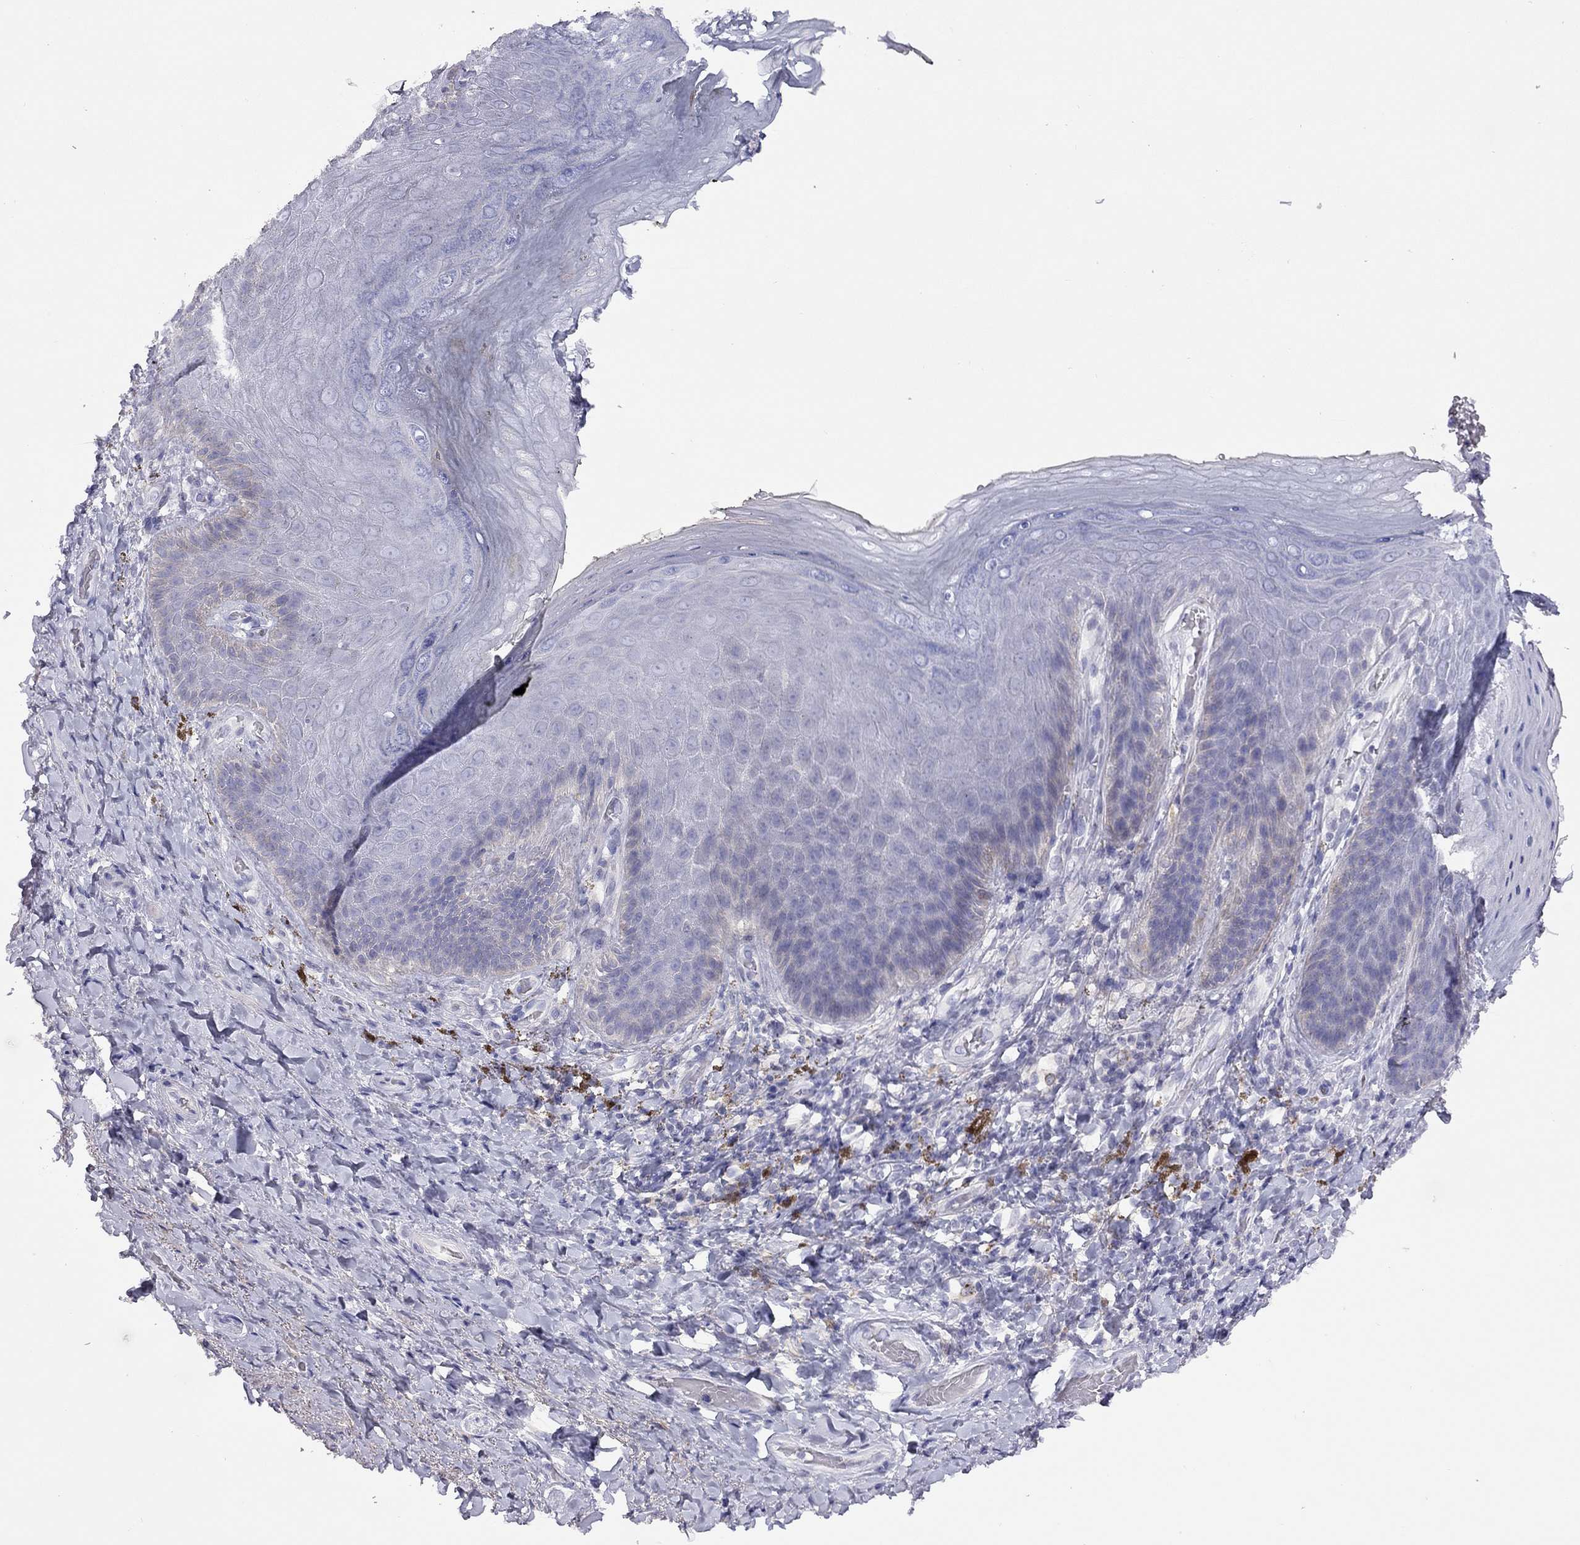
{"staining": {"intensity": "negative", "quantity": "none", "location": "none"}, "tissue": "adipose tissue", "cell_type": "Adipocytes", "image_type": "normal", "snomed": [{"axis": "morphology", "description": "Normal tissue, NOS"}, {"axis": "topography", "description": "Anal"}, {"axis": "topography", "description": "Peripheral nerve tissue"}], "caption": "Immunohistochemistry micrograph of benign adipose tissue: human adipose tissue stained with DAB reveals no significant protein positivity in adipocytes. Brightfield microscopy of IHC stained with DAB (3,3'-diaminobenzidine) (brown) and hematoxylin (blue), captured at high magnification.", "gene": "CPNE4", "patient": {"sex": "male", "age": 53}}